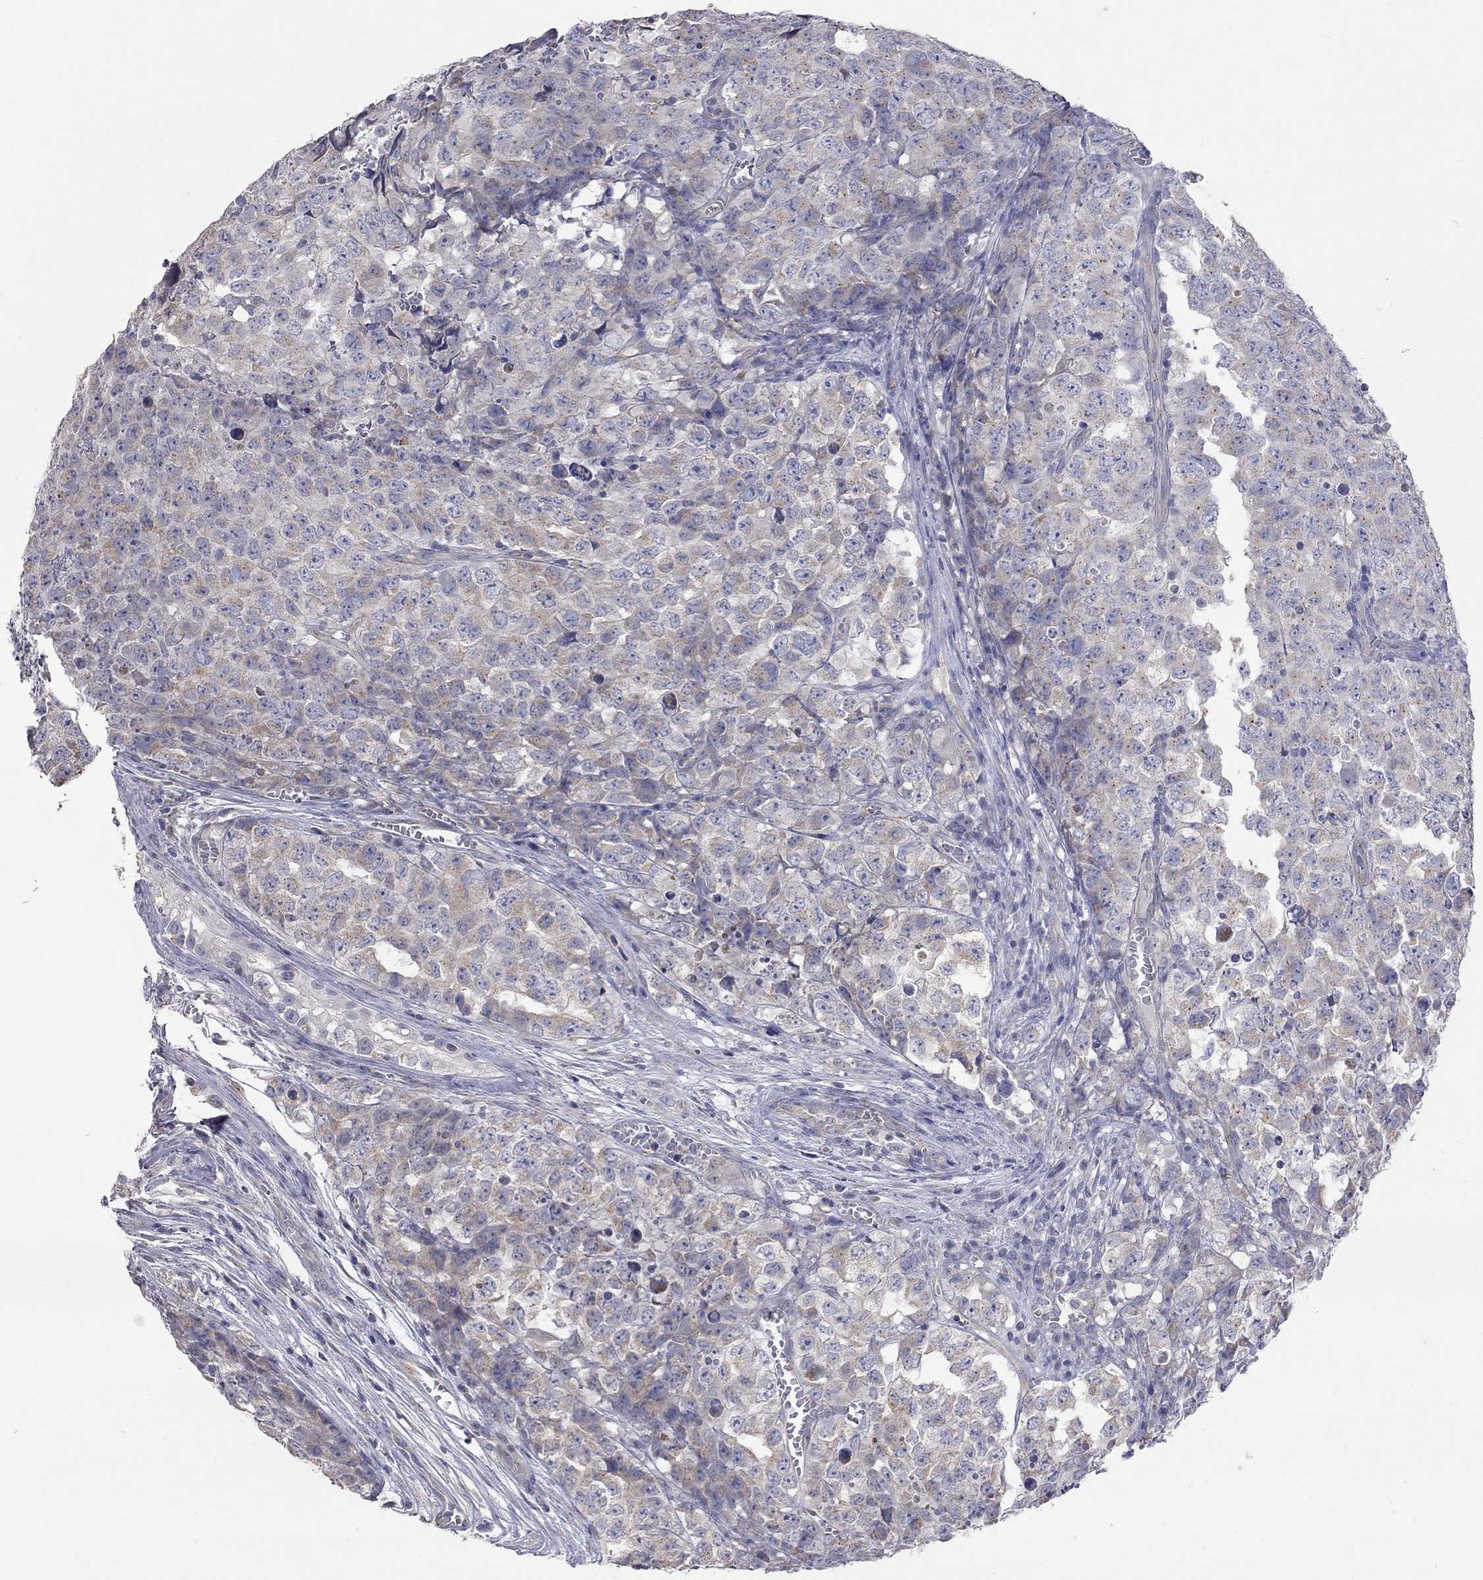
{"staining": {"intensity": "weak", "quantity": "25%-75%", "location": "cytoplasmic/membranous"}, "tissue": "testis cancer", "cell_type": "Tumor cells", "image_type": "cancer", "snomed": [{"axis": "morphology", "description": "Carcinoma, Embryonal, NOS"}, {"axis": "topography", "description": "Testis"}], "caption": "High-magnification brightfield microscopy of testis cancer stained with DAB (brown) and counterstained with hematoxylin (blue). tumor cells exhibit weak cytoplasmic/membranous expression is identified in about25%-75% of cells.", "gene": "OPRK1", "patient": {"sex": "male", "age": 23}}